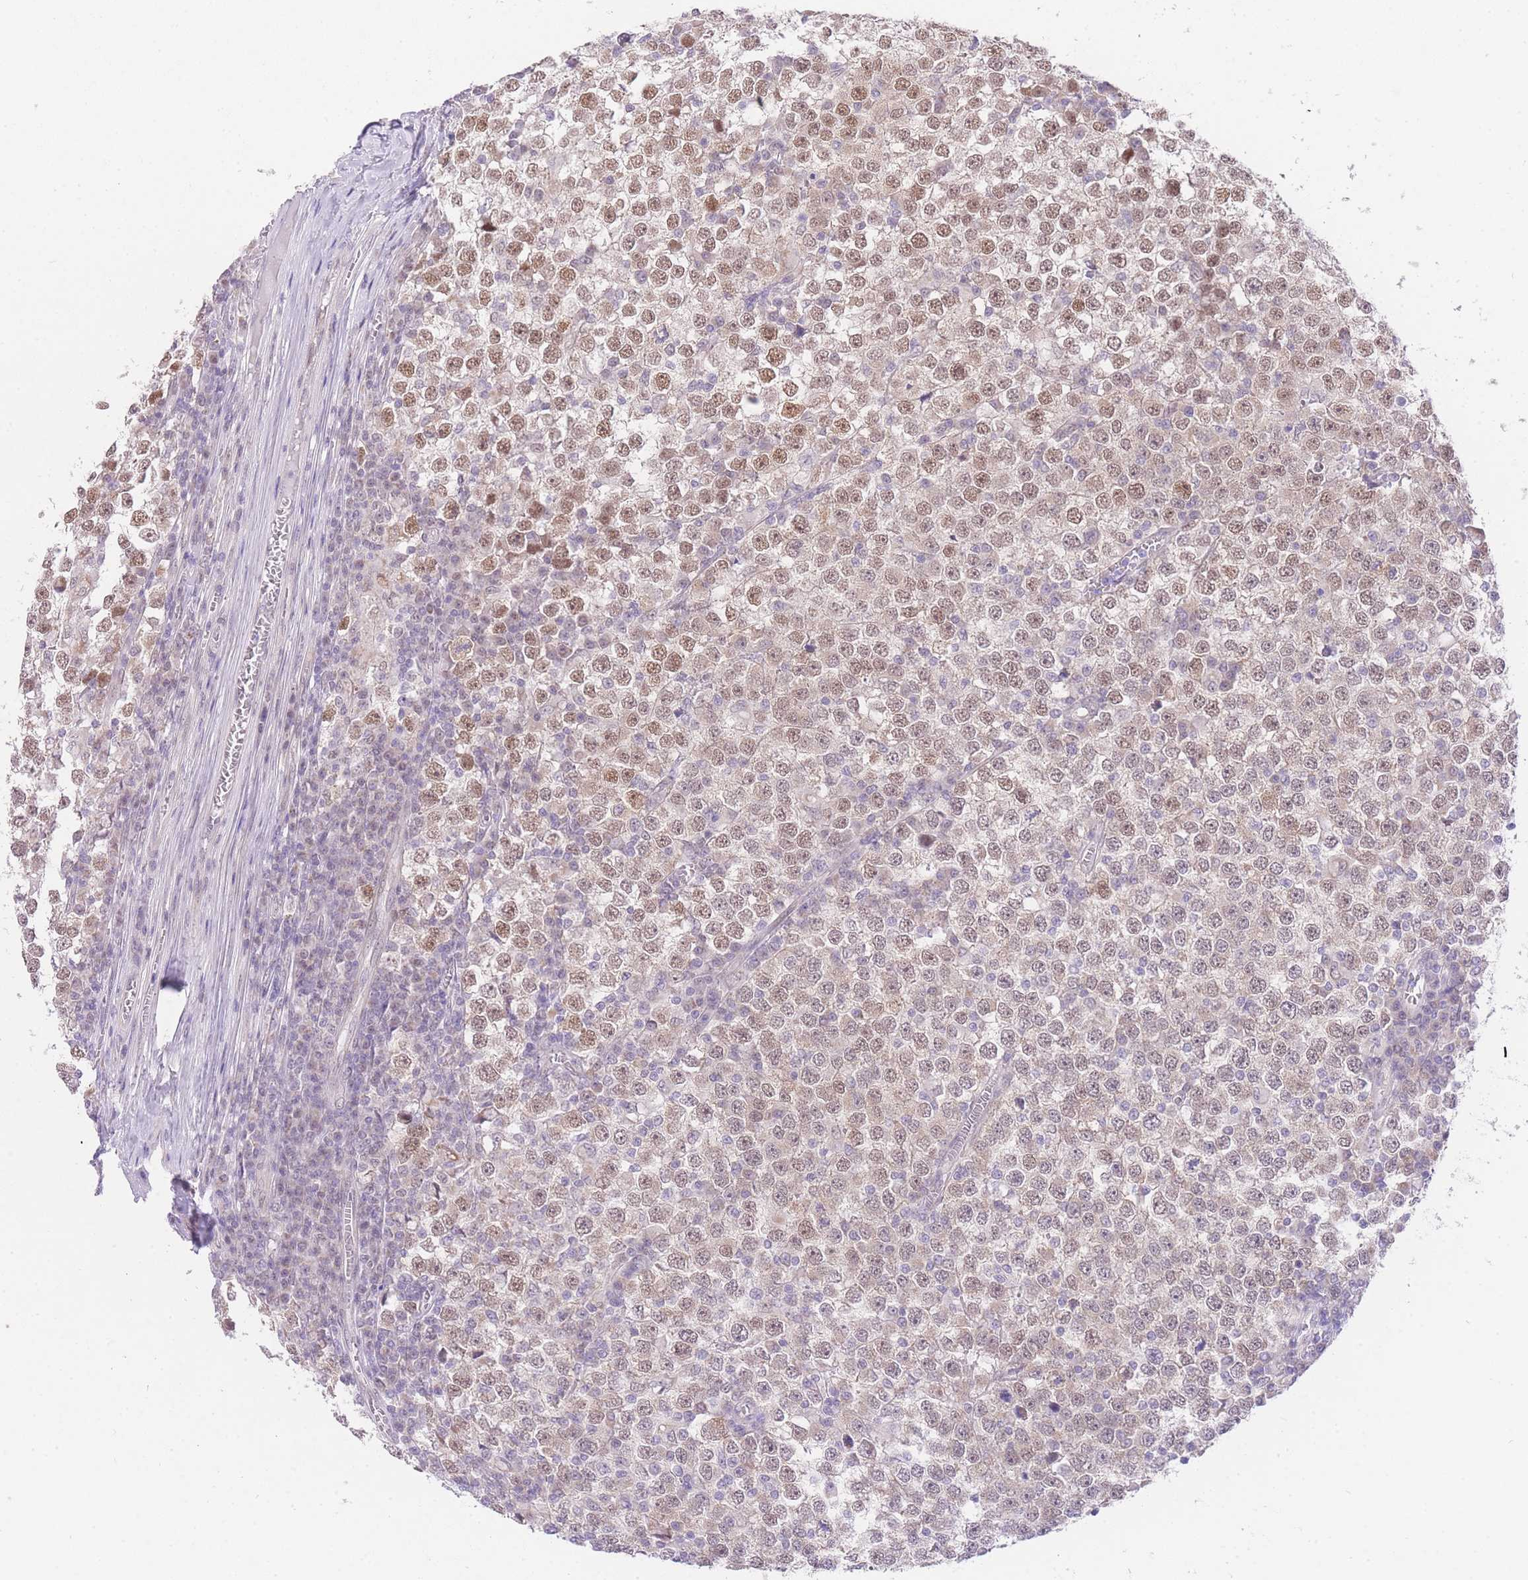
{"staining": {"intensity": "moderate", "quantity": ">75%", "location": "nuclear"}, "tissue": "testis cancer", "cell_type": "Tumor cells", "image_type": "cancer", "snomed": [{"axis": "morphology", "description": "Seminoma, NOS"}, {"axis": "topography", "description": "Testis"}], "caption": "Testis cancer stained for a protein (brown) demonstrates moderate nuclear positive positivity in about >75% of tumor cells.", "gene": "UBXN7", "patient": {"sex": "male", "age": 65}}